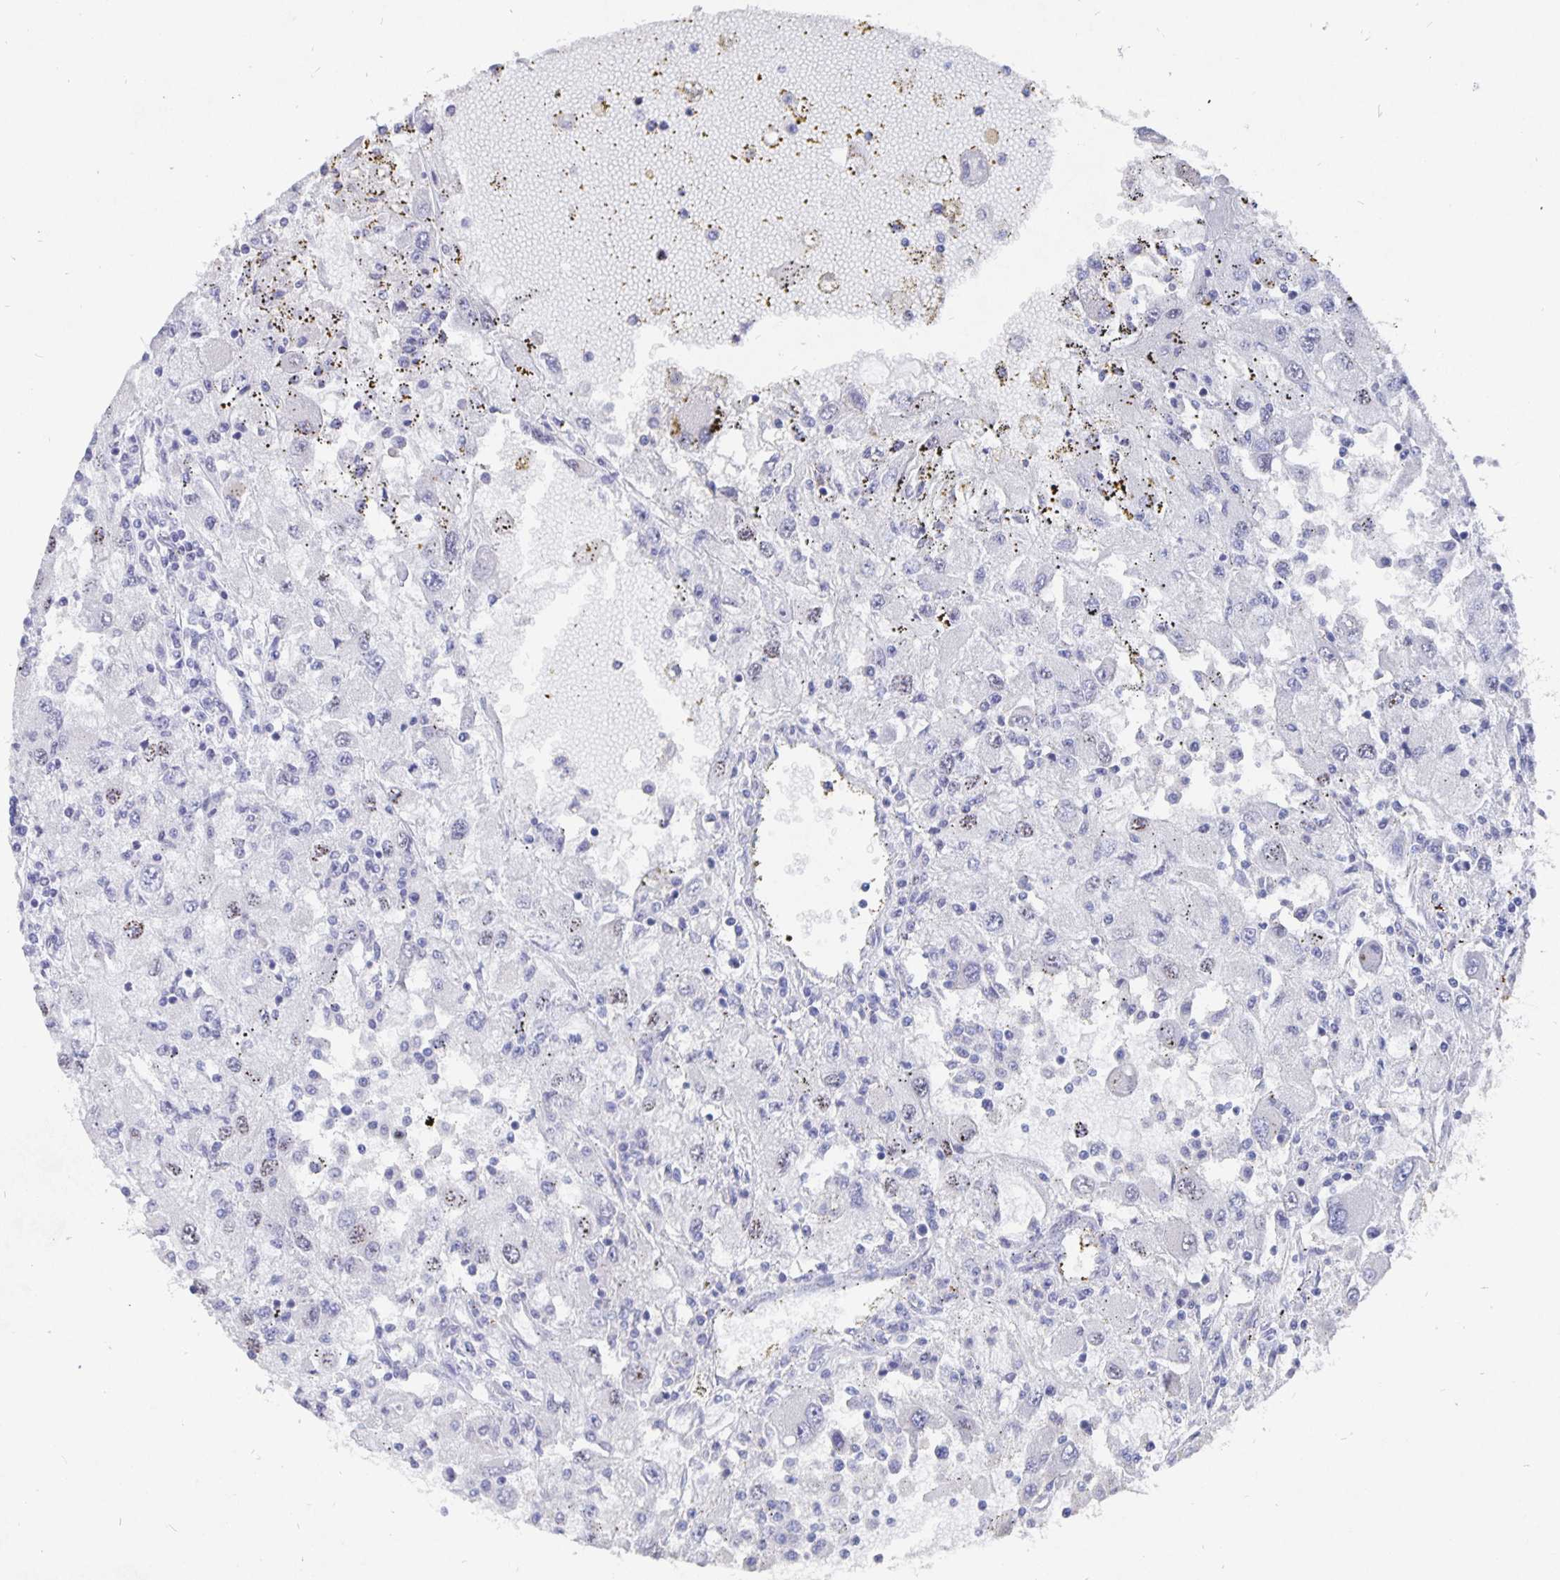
{"staining": {"intensity": "negative", "quantity": "none", "location": "none"}, "tissue": "renal cancer", "cell_type": "Tumor cells", "image_type": "cancer", "snomed": [{"axis": "morphology", "description": "Adenocarcinoma, NOS"}, {"axis": "topography", "description": "Kidney"}], "caption": "Immunohistochemical staining of human adenocarcinoma (renal) reveals no significant expression in tumor cells.", "gene": "SMOC1", "patient": {"sex": "female", "age": 67}}